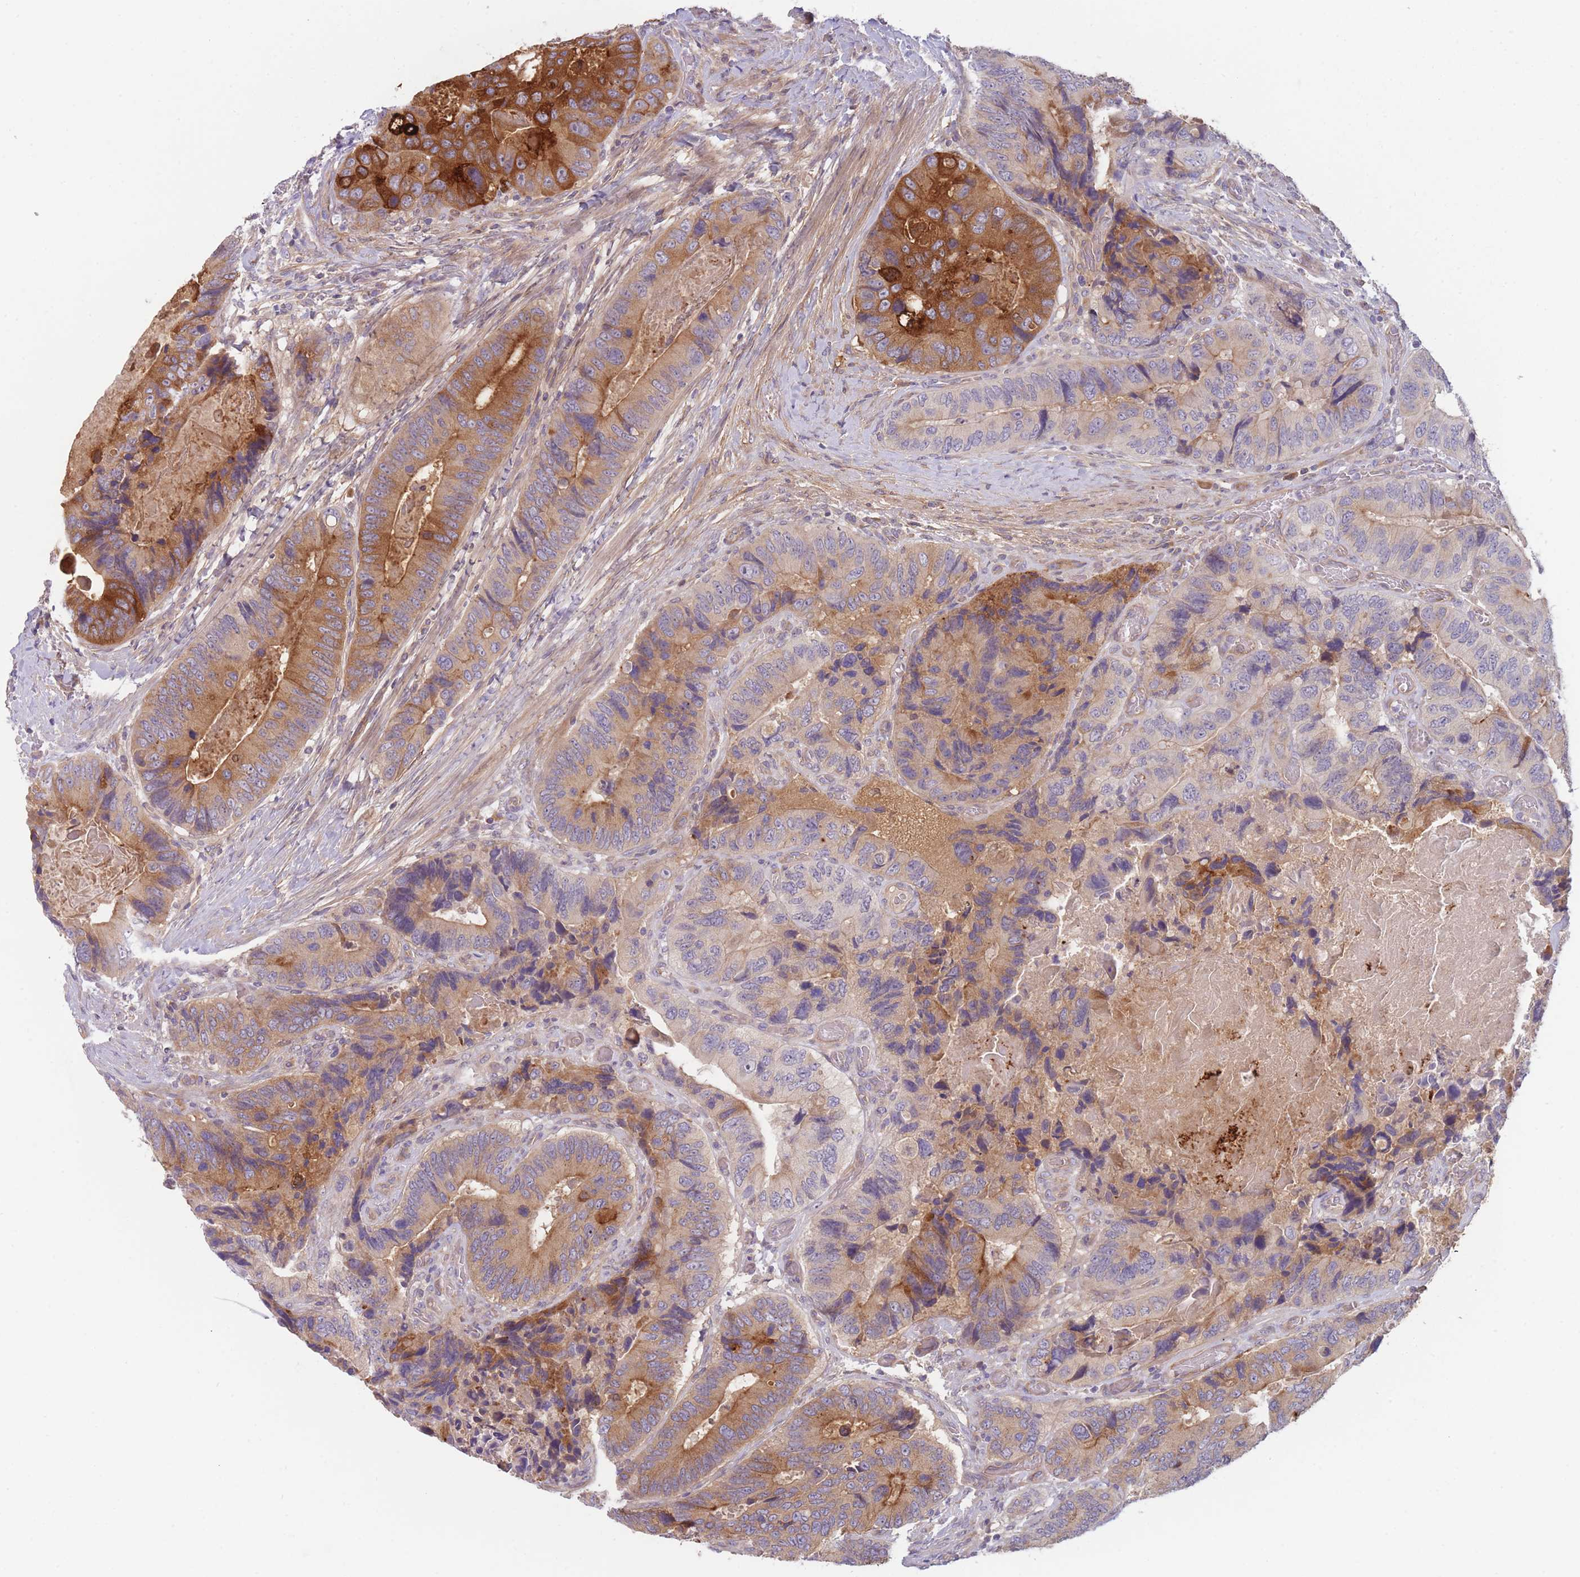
{"staining": {"intensity": "moderate", "quantity": ">75%", "location": "cytoplasmic/membranous"}, "tissue": "colorectal cancer", "cell_type": "Tumor cells", "image_type": "cancer", "snomed": [{"axis": "morphology", "description": "Adenocarcinoma, NOS"}, {"axis": "topography", "description": "Colon"}], "caption": "Colorectal cancer (adenocarcinoma) was stained to show a protein in brown. There is medium levels of moderate cytoplasmic/membranous staining in about >75% of tumor cells.", "gene": "WDR93", "patient": {"sex": "male", "age": 84}}